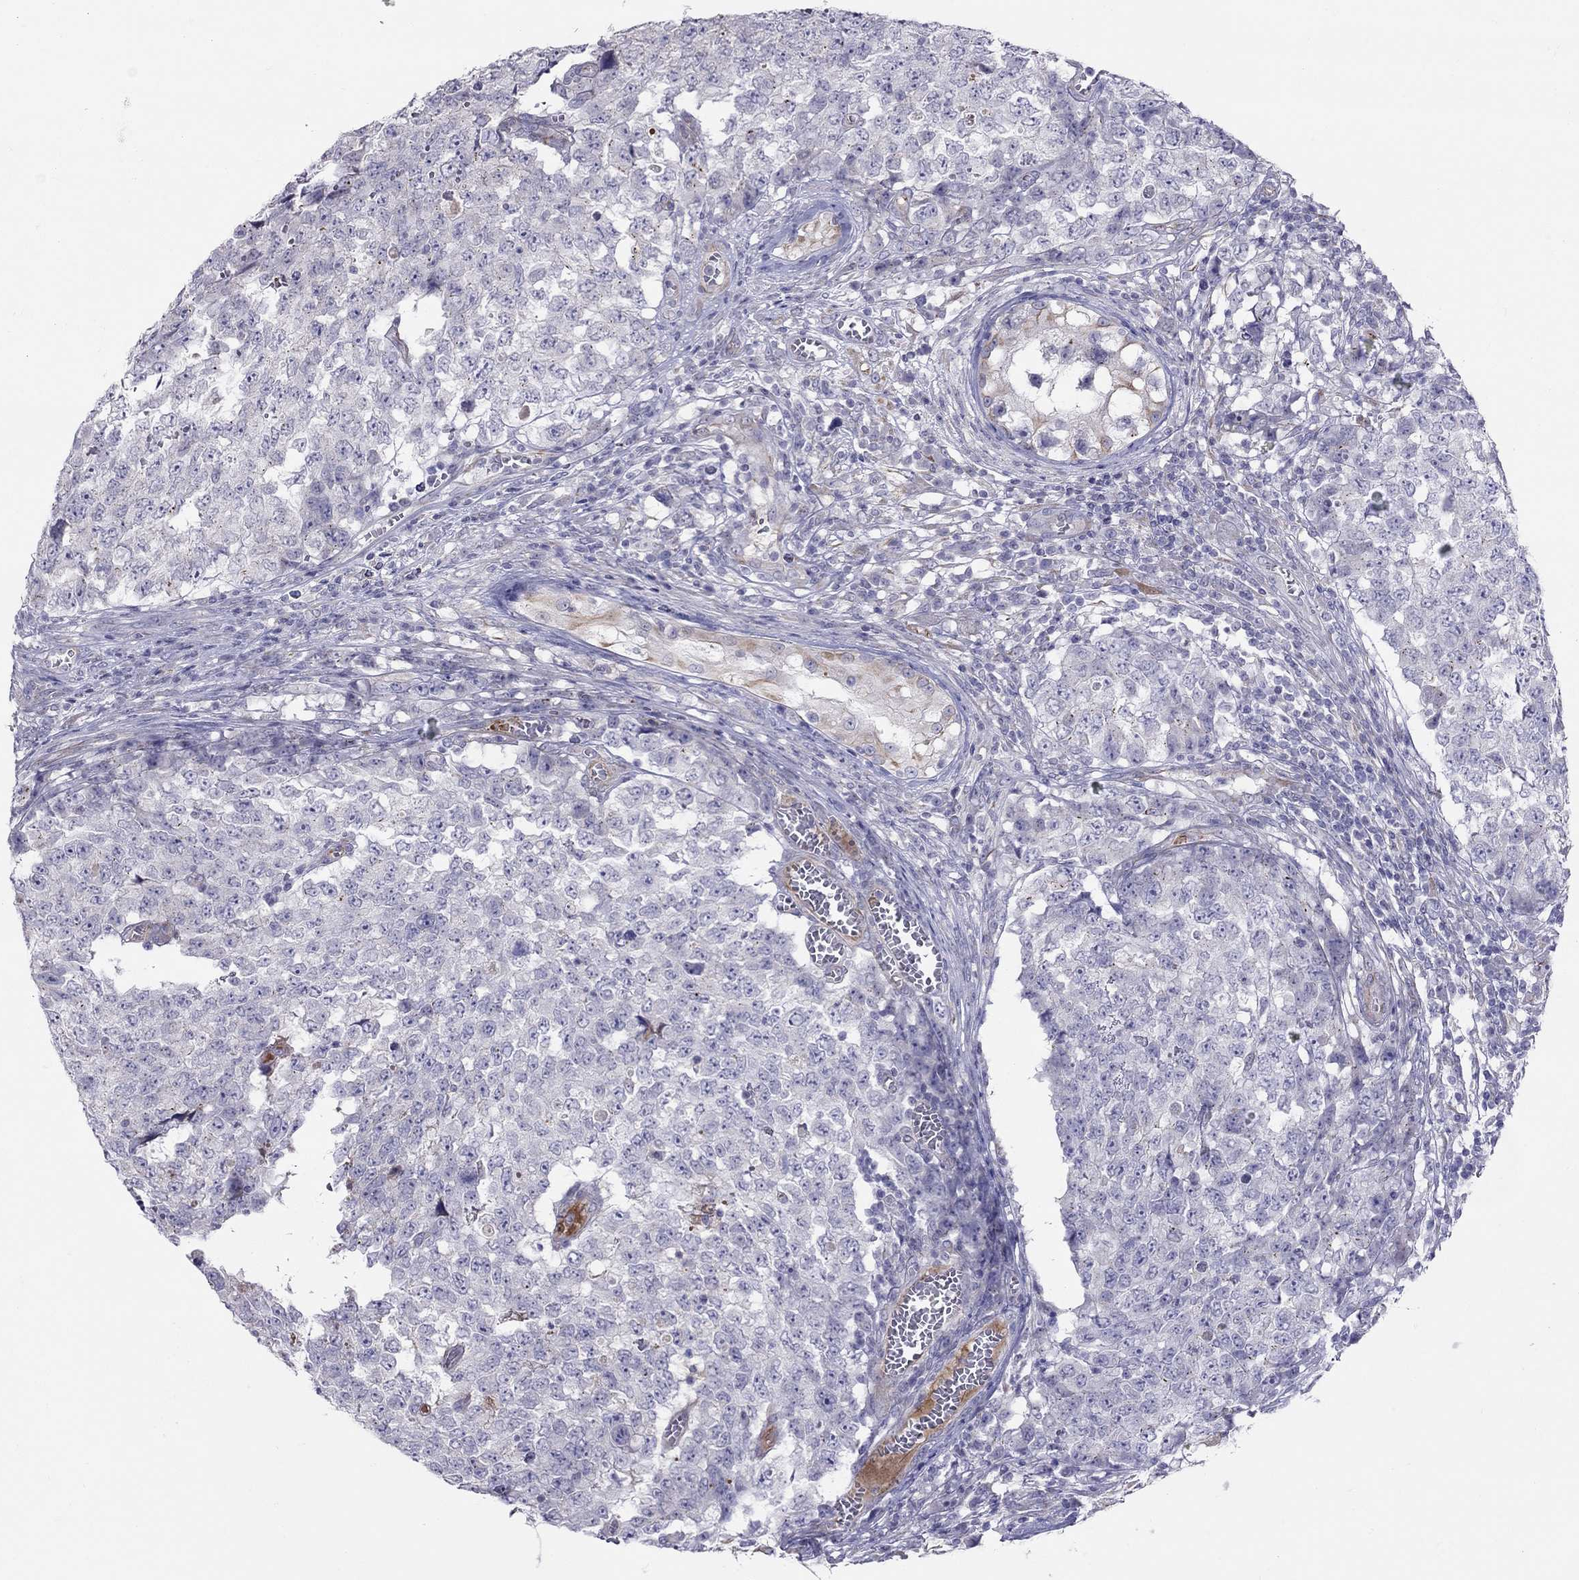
{"staining": {"intensity": "negative", "quantity": "none", "location": "none"}, "tissue": "testis cancer", "cell_type": "Tumor cells", "image_type": "cancer", "snomed": [{"axis": "morphology", "description": "Carcinoma, Embryonal, NOS"}, {"axis": "topography", "description": "Testis"}], "caption": "An image of human testis cancer (embryonal carcinoma) is negative for staining in tumor cells.", "gene": "SPINT4", "patient": {"sex": "male", "age": 23}}